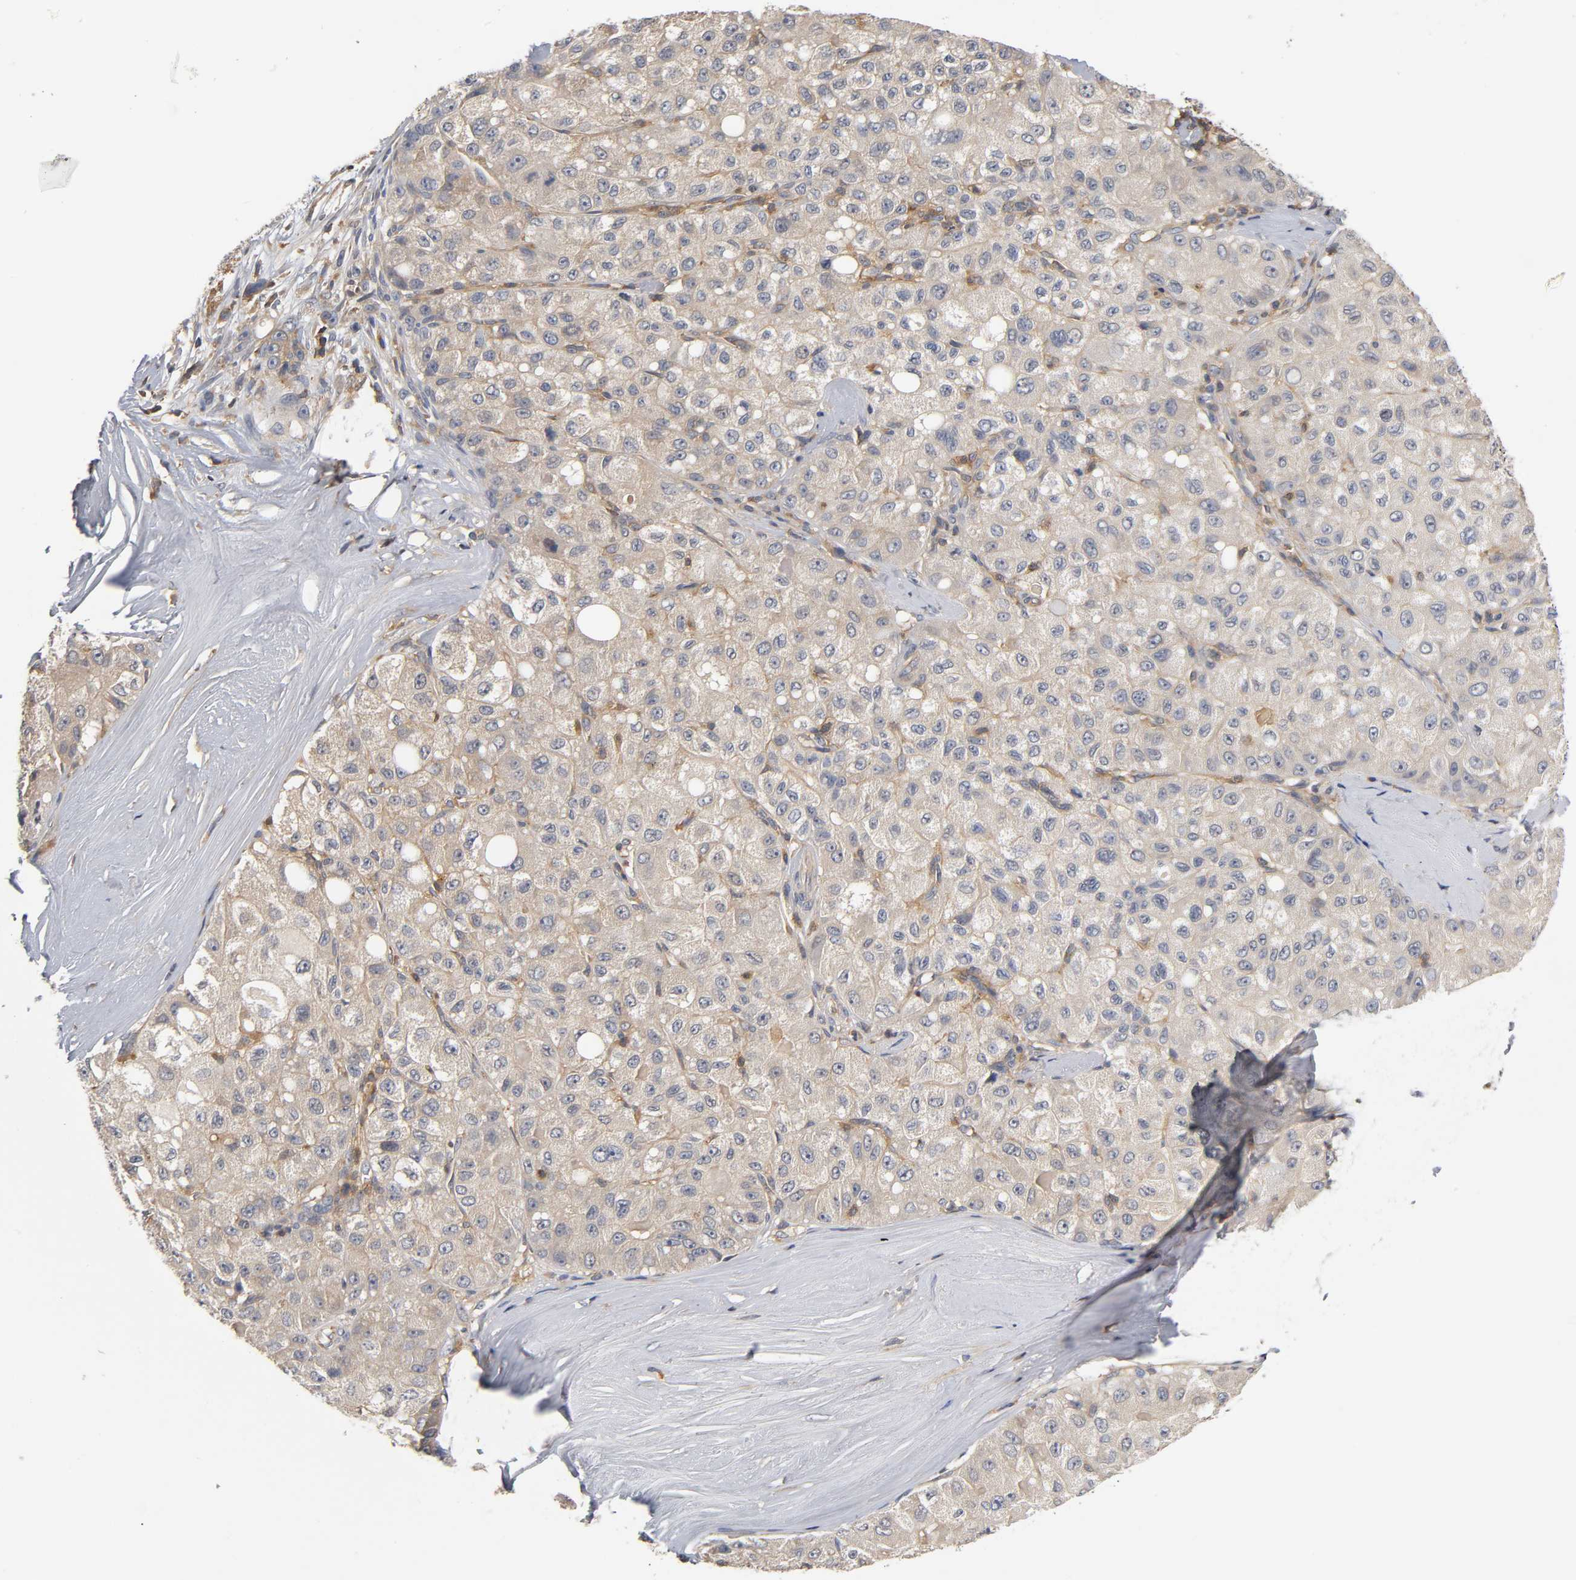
{"staining": {"intensity": "moderate", "quantity": "25%-75%", "location": "cytoplasmic/membranous"}, "tissue": "liver cancer", "cell_type": "Tumor cells", "image_type": "cancer", "snomed": [{"axis": "morphology", "description": "Carcinoma, Hepatocellular, NOS"}, {"axis": "topography", "description": "Liver"}], "caption": "Moderate cytoplasmic/membranous staining is identified in about 25%-75% of tumor cells in liver cancer (hepatocellular carcinoma).", "gene": "ACTR2", "patient": {"sex": "male", "age": 80}}